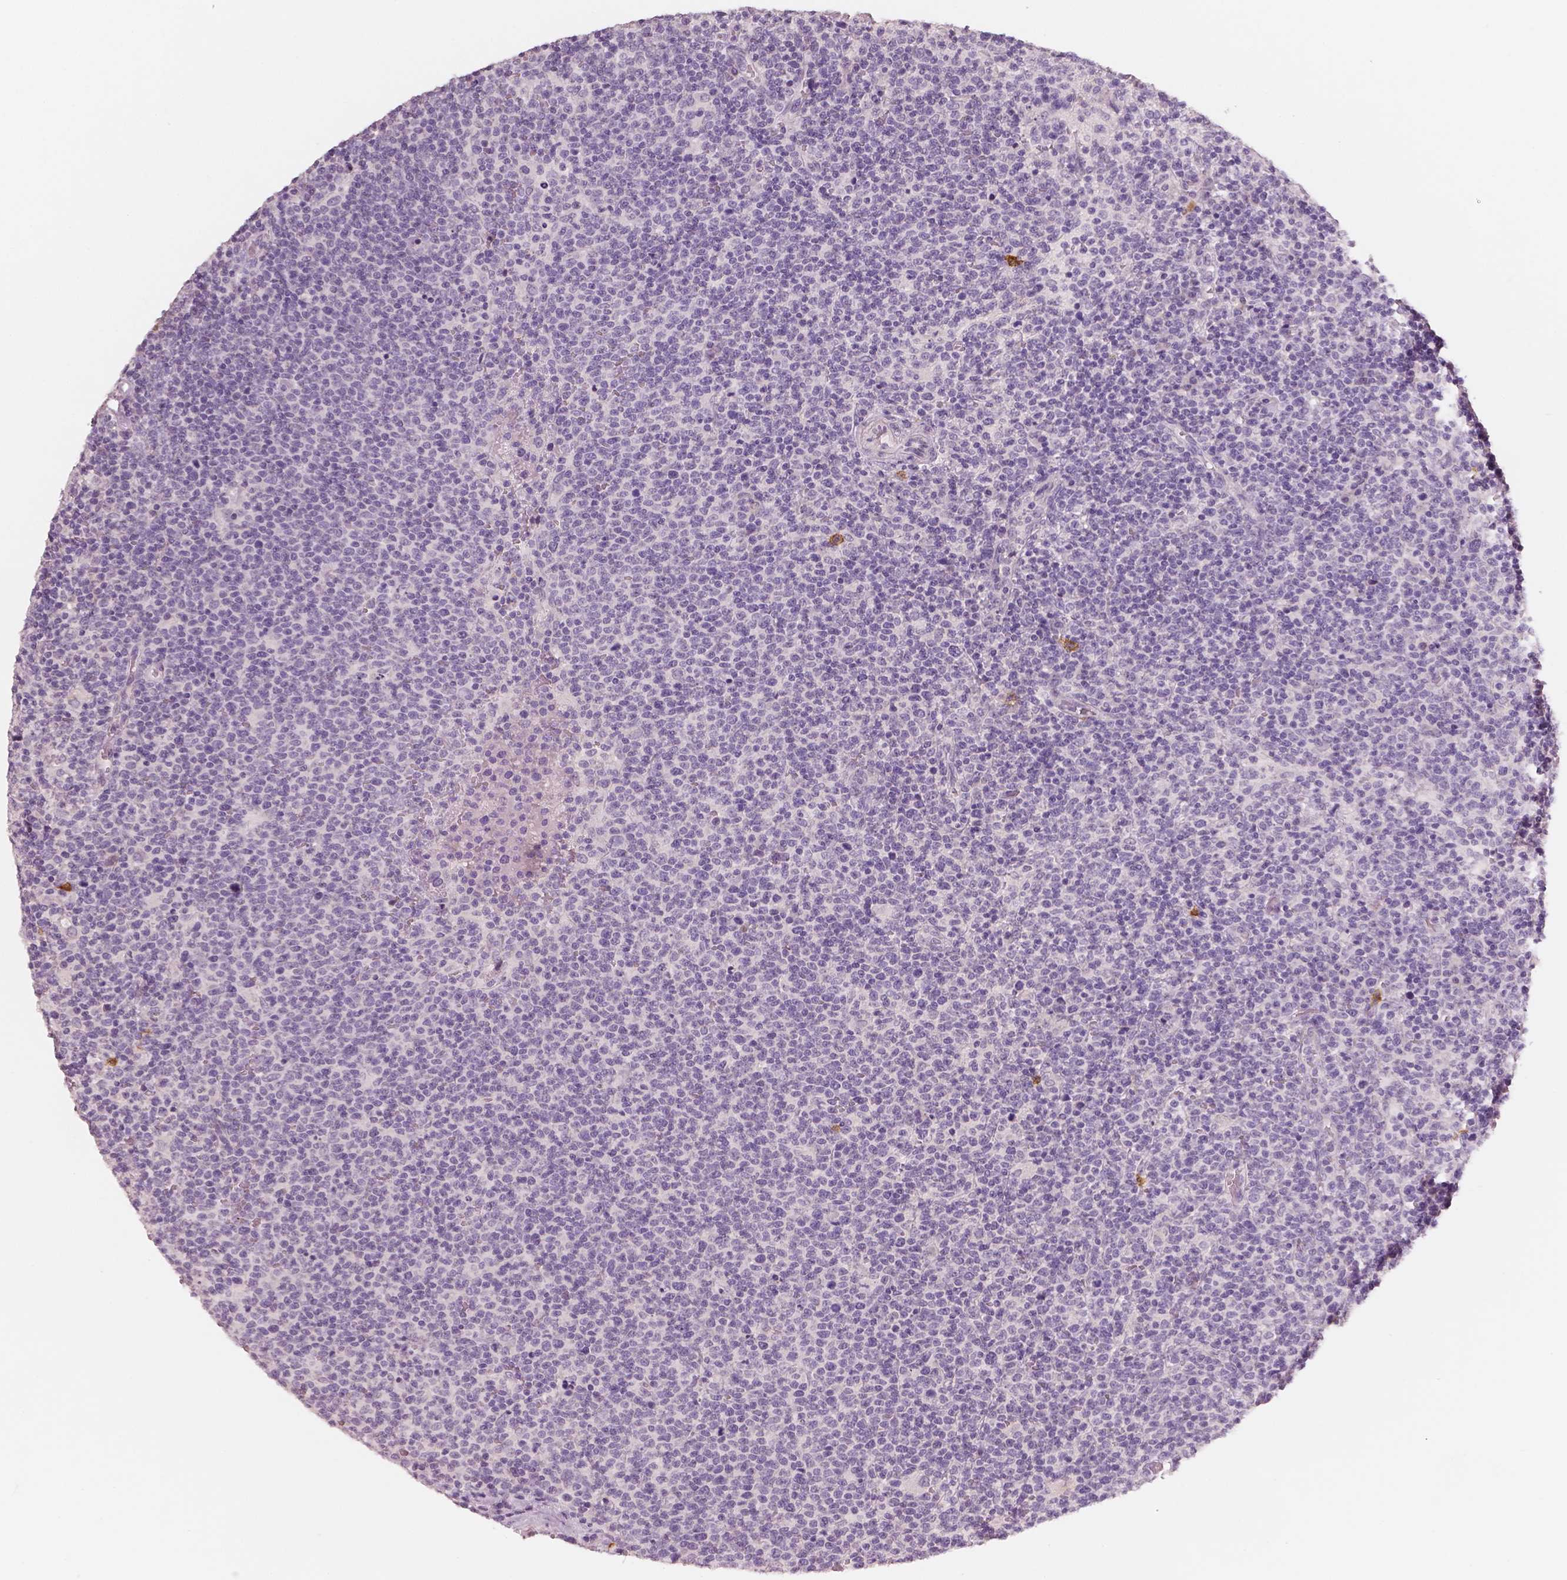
{"staining": {"intensity": "negative", "quantity": "none", "location": "none"}, "tissue": "lymphoma", "cell_type": "Tumor cells", "image_type": "cancer", "snomed": [{"axis": "morphology", "description": "Malignant lymphoma, non-Hodgkin's type, High grade"}, {"axis": "topography", "description": "Lymph node"}], "caption": "Lymphoma was stained to show a protein in brown. There is no significant expression in tumor cells.", "gene": "KIT", "patient": {"sex": "male", "age": 61}}